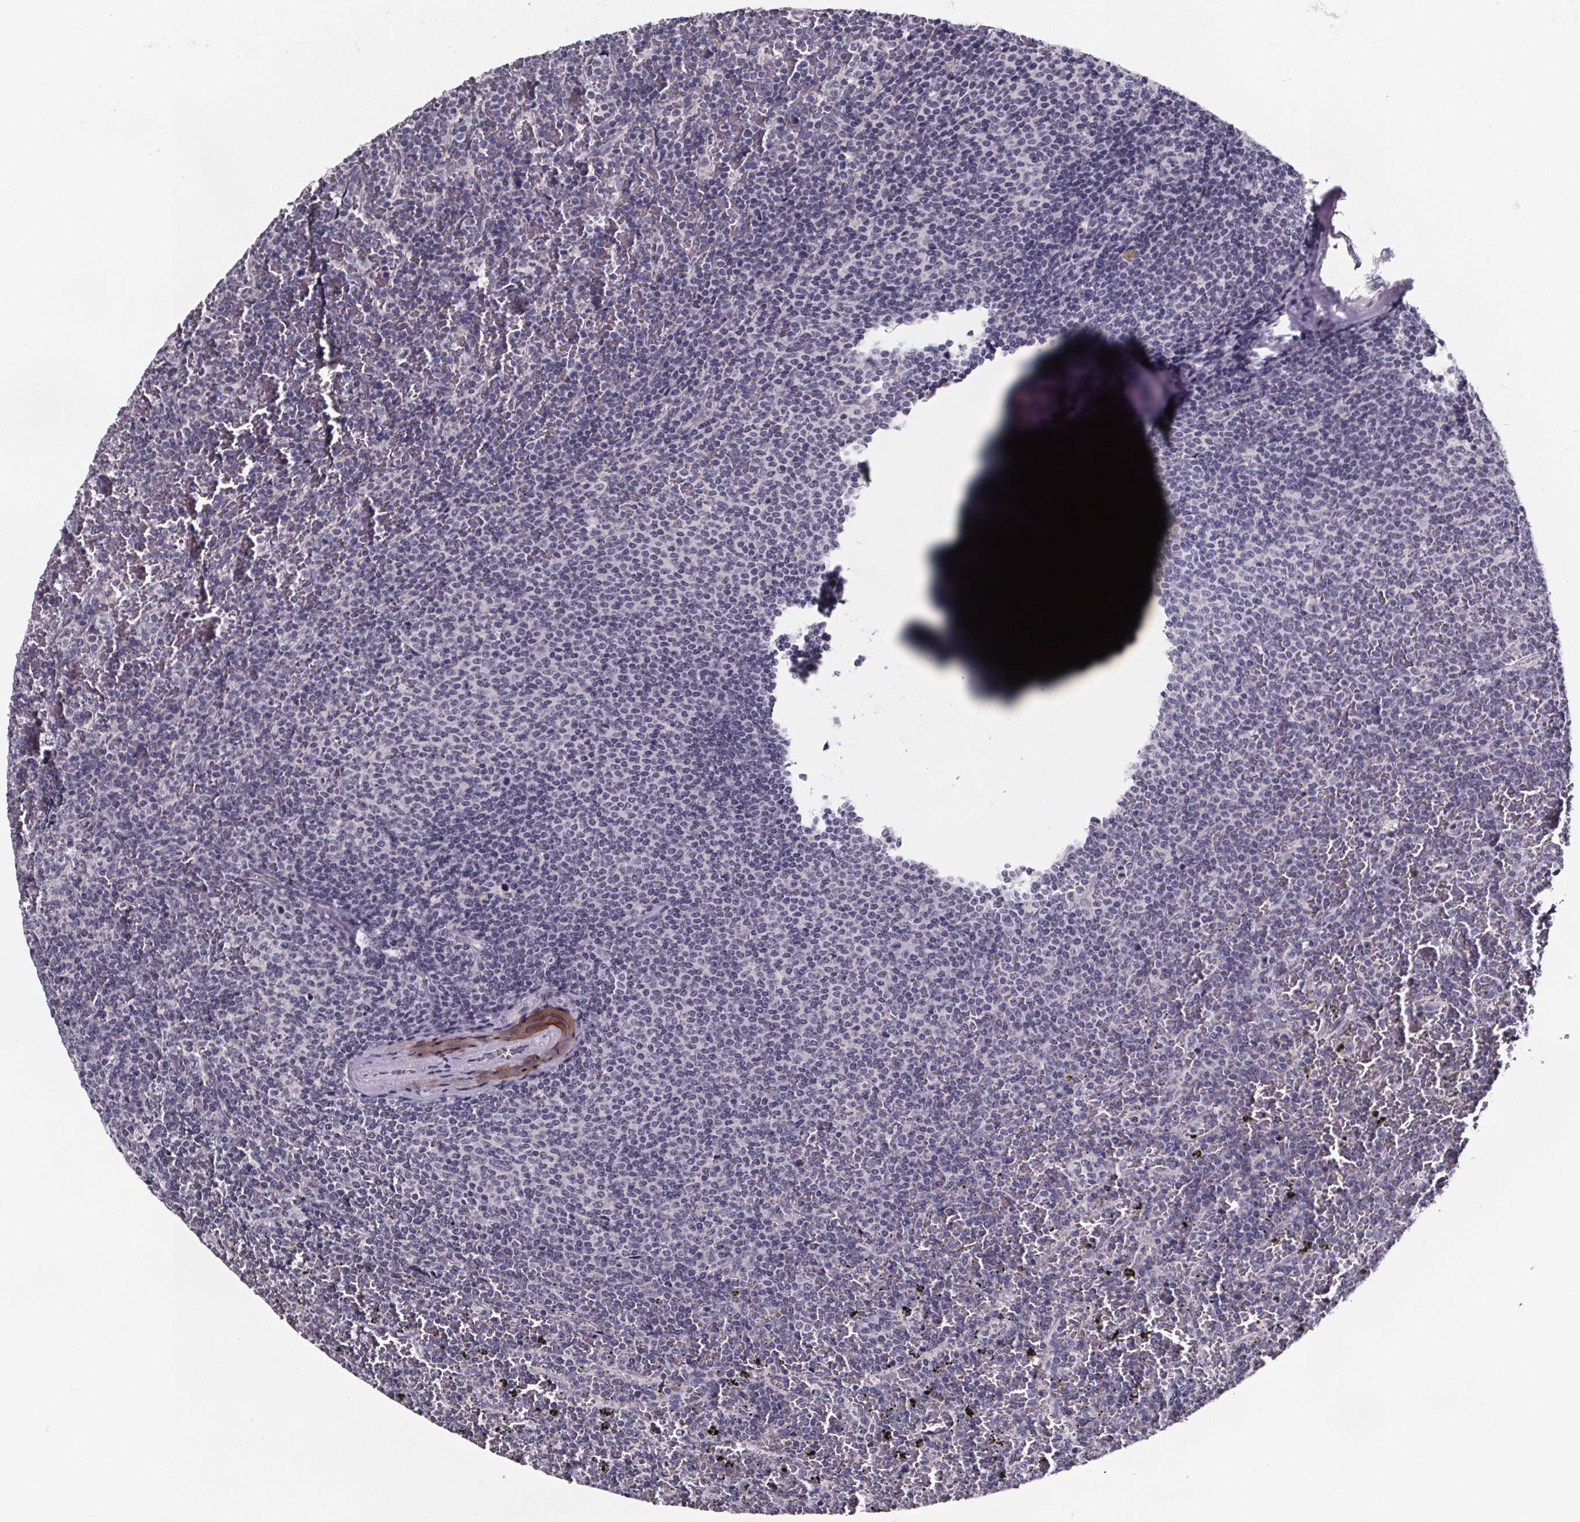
{"staining": {"intensity": "negative", "quantity": "none", "location": "none"}, "tissue": "lymphoma", "cell_type": "Tumor cells", "image_type": "cancer", "snomed": [{"axis": "morphology", "description": "Malignant lymphoma, non-Hodgkin's type, Low grade"}, {"axis": "topography", "description": "Spleen"}], "caption": "Tumor cells are negative for brown protein staining in lymphoma.", "gene": "AR", "patient": {"sex": "female", "age": 77}}